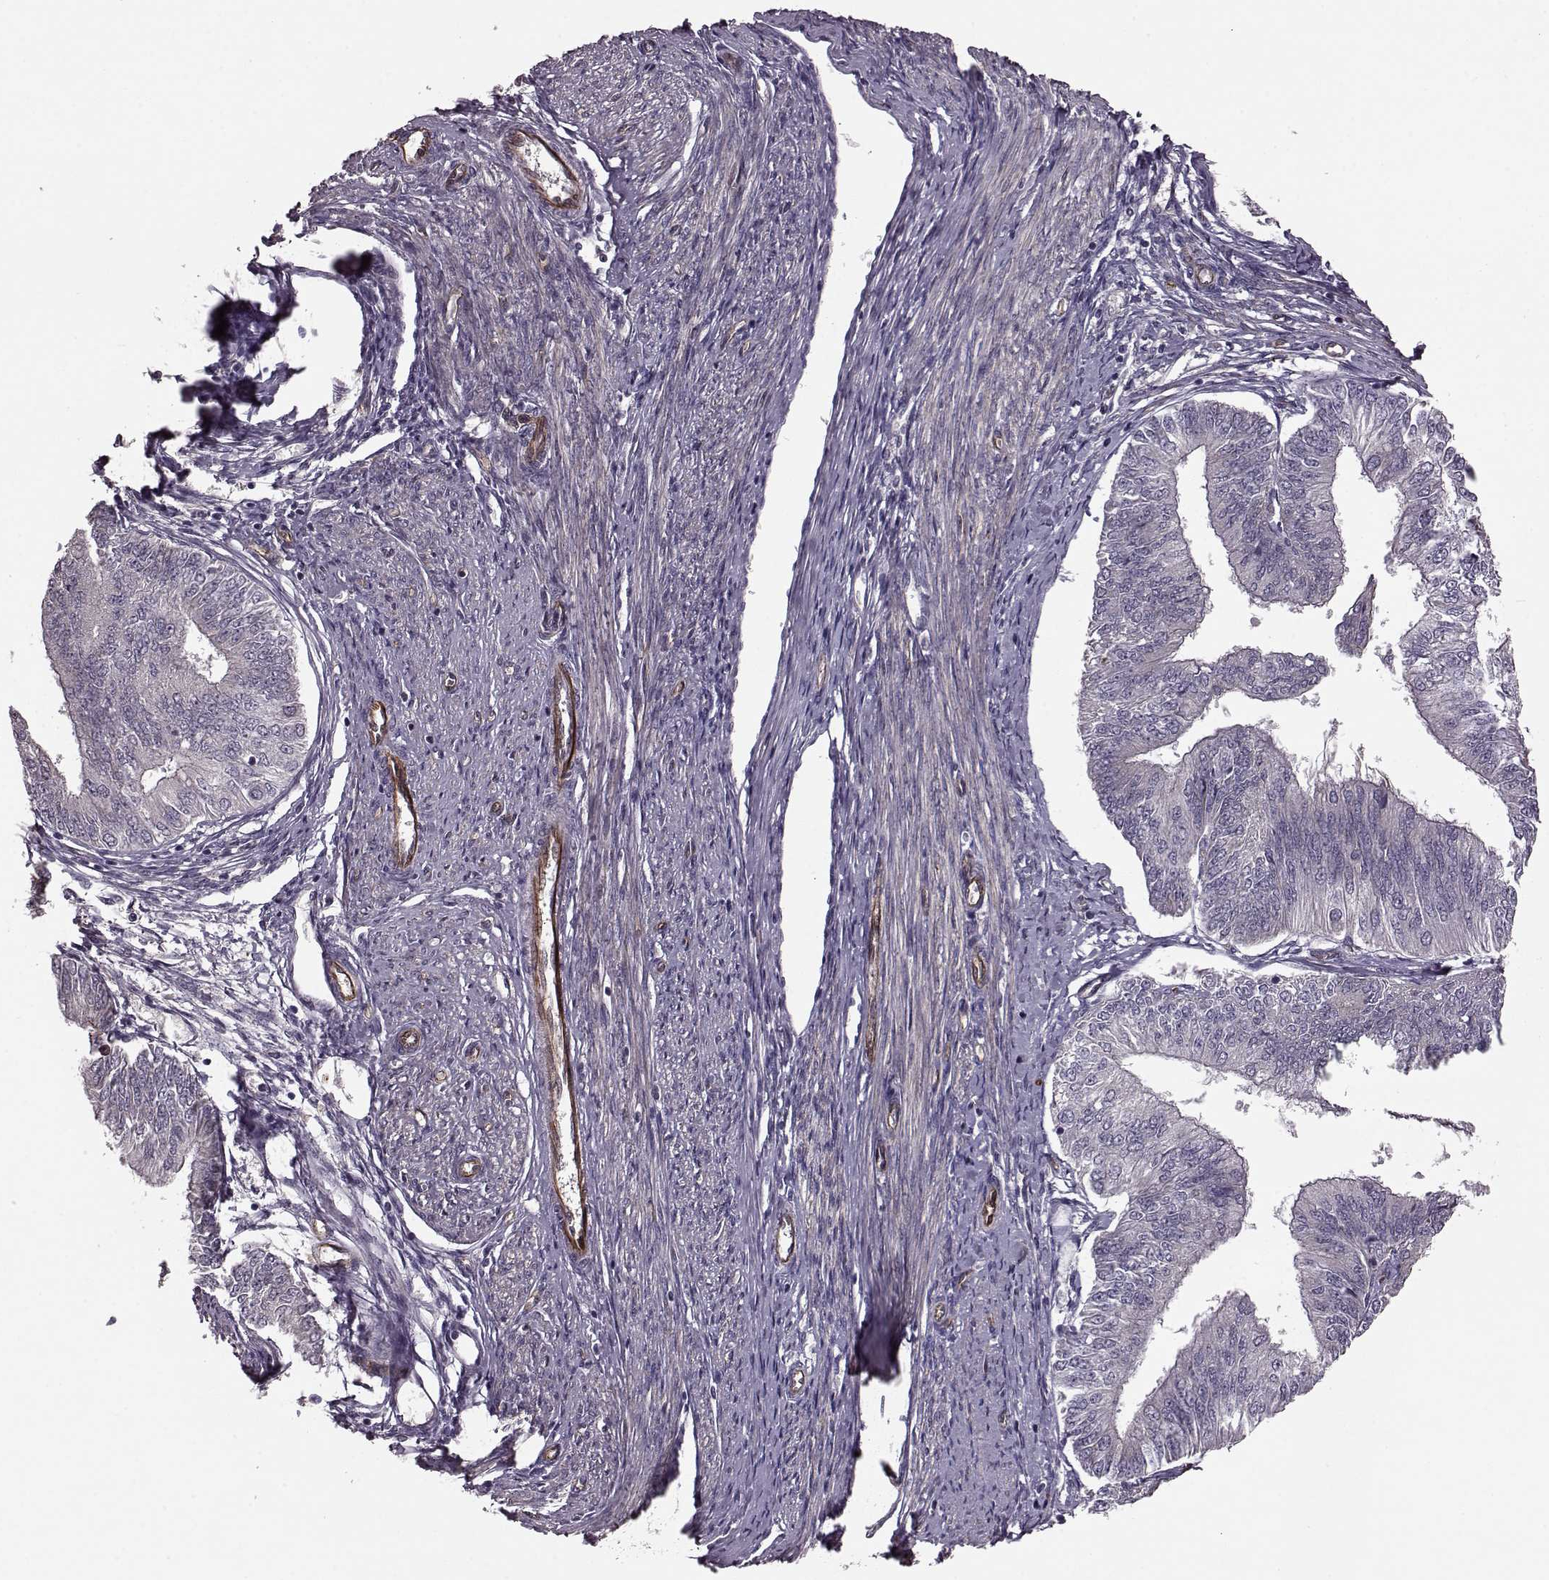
{"staining": {"intensity": "negative", "quantity": "none", "location": "none"}, "tissue": "endometrial cancer", "cell_type": "Tumor cells", "image_type": "cancer", "snomed": [{"axis": "morphology", "description": "Adenocarcinoma, NOS"}, {"axis": "topography", "description": "Endometrium"}], "caption": "Tumor cells show no significant protein expression in endometrial cancer.", "gene": "SYNPO", "patient": {"sex": "female", "age": 58}}